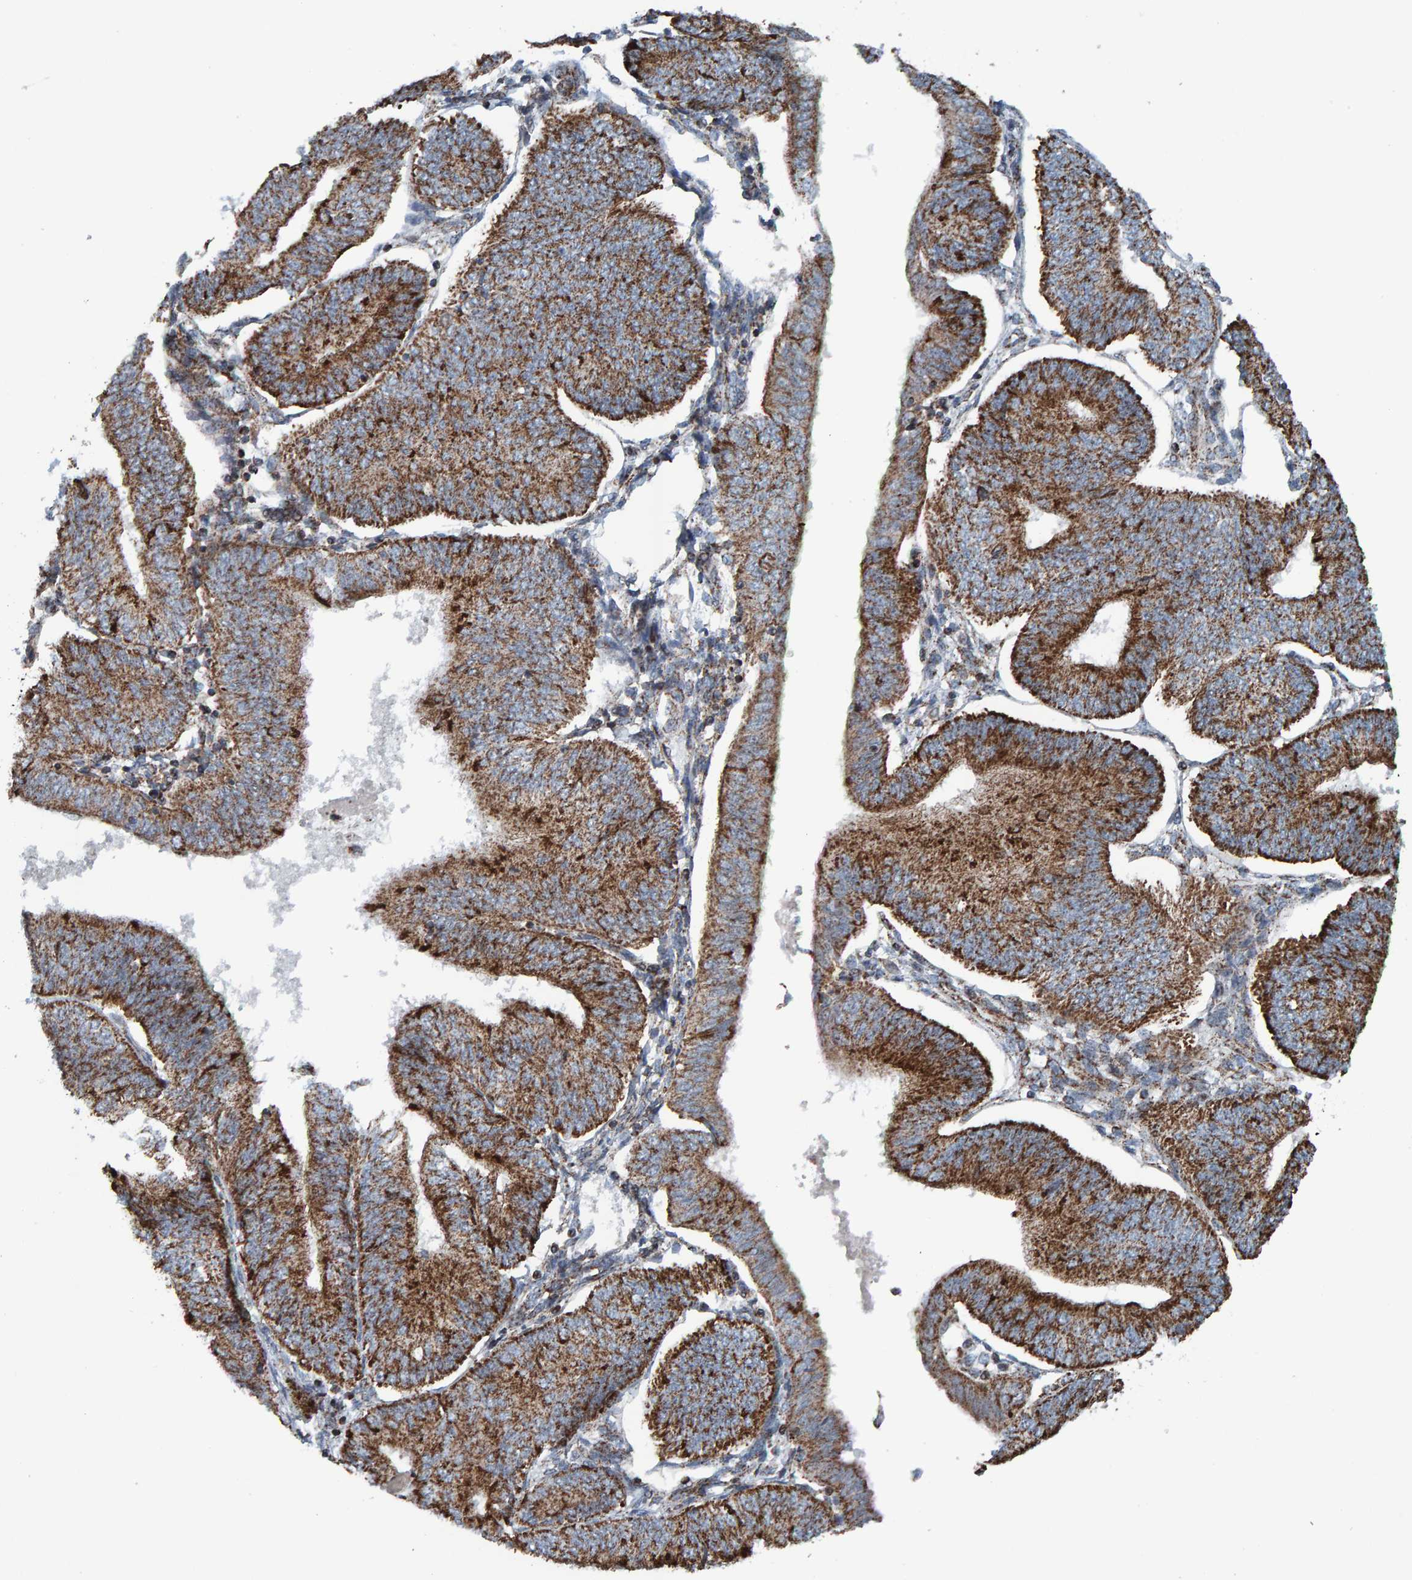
{"staining": {"intensity": "strong", "quantity": ">75%", "location": "cytoplasmic/membranous"}, "tissue": "endometrial cancer", "cell_type": "Tumor cells", "image_type": "cancer", "snomed": [{"axis": "morphology", "description": "Adenocarcinoma, NOS"}, {"axis": "topography", "description": "Endometrium"}], "caption": "Protein expression analysis of endometrial adenocarcinoma exhibits strong cytoplasmic/membranous positivity in approximately >75% of tumor cells. (DAB (3,3'-diaminobenzidine) = brown stain, brightfield microscopy at high magnification).", "gene": "ZNF48", "patient": {"sex": "female", "age": 58}}